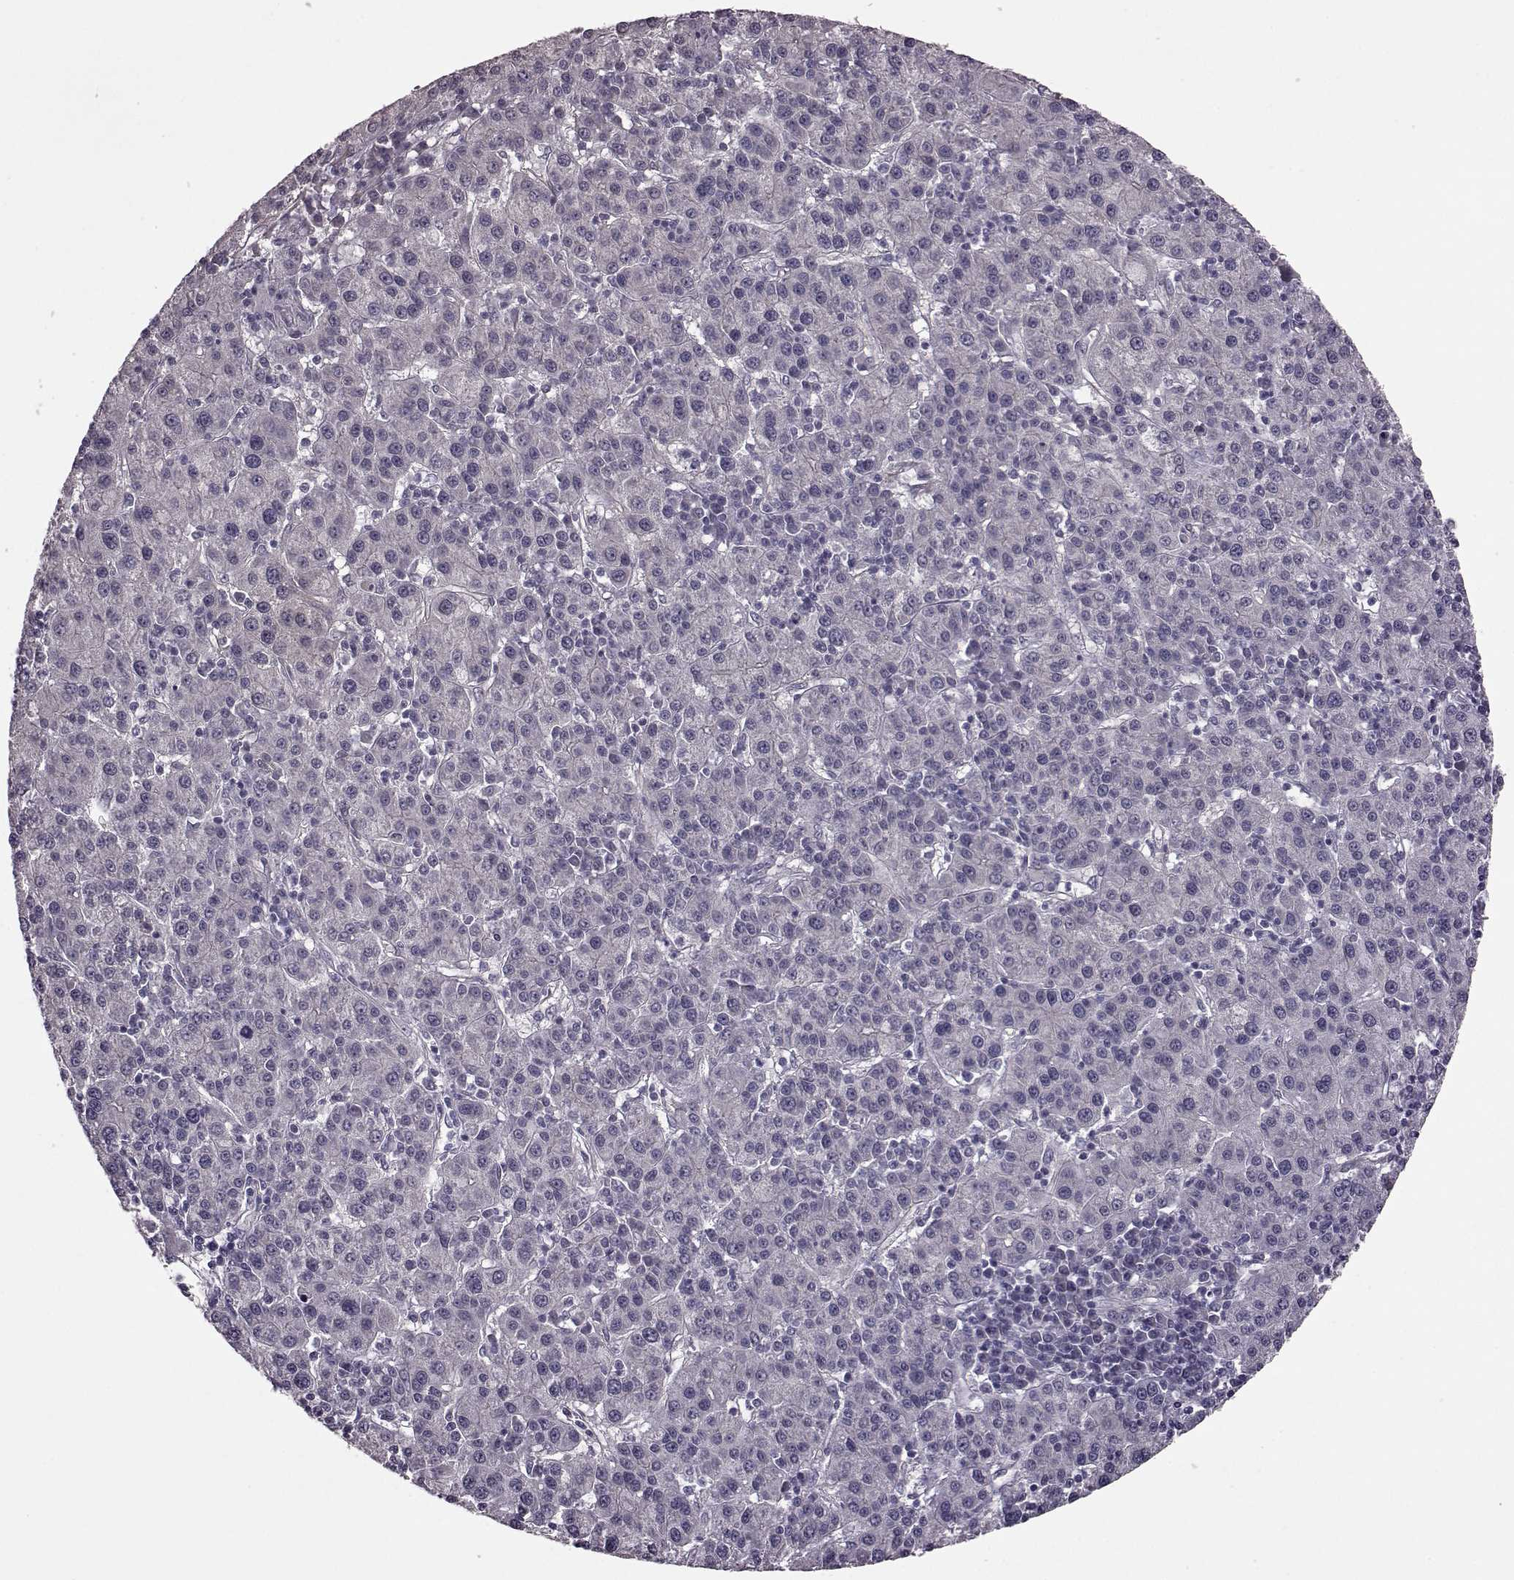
{"staining": {"intensity": "negative", "quantity": "none", "location": "none"}, "tissue": "liver cancer", "cell_type": "Tumor cells", "image_type": "cancer", "snomed": [{"axis": "morphology", "description": "Carcinoma, Hepatocellular, NOS"}, {"axis": "topography", "description": "Liver"}], "caption": "Human liver cancer stained for a protein using IHC demonstrates no positivity in tumor cells.", "gene": "GRK1", "patient": {"sex": "female", "age": 60}}